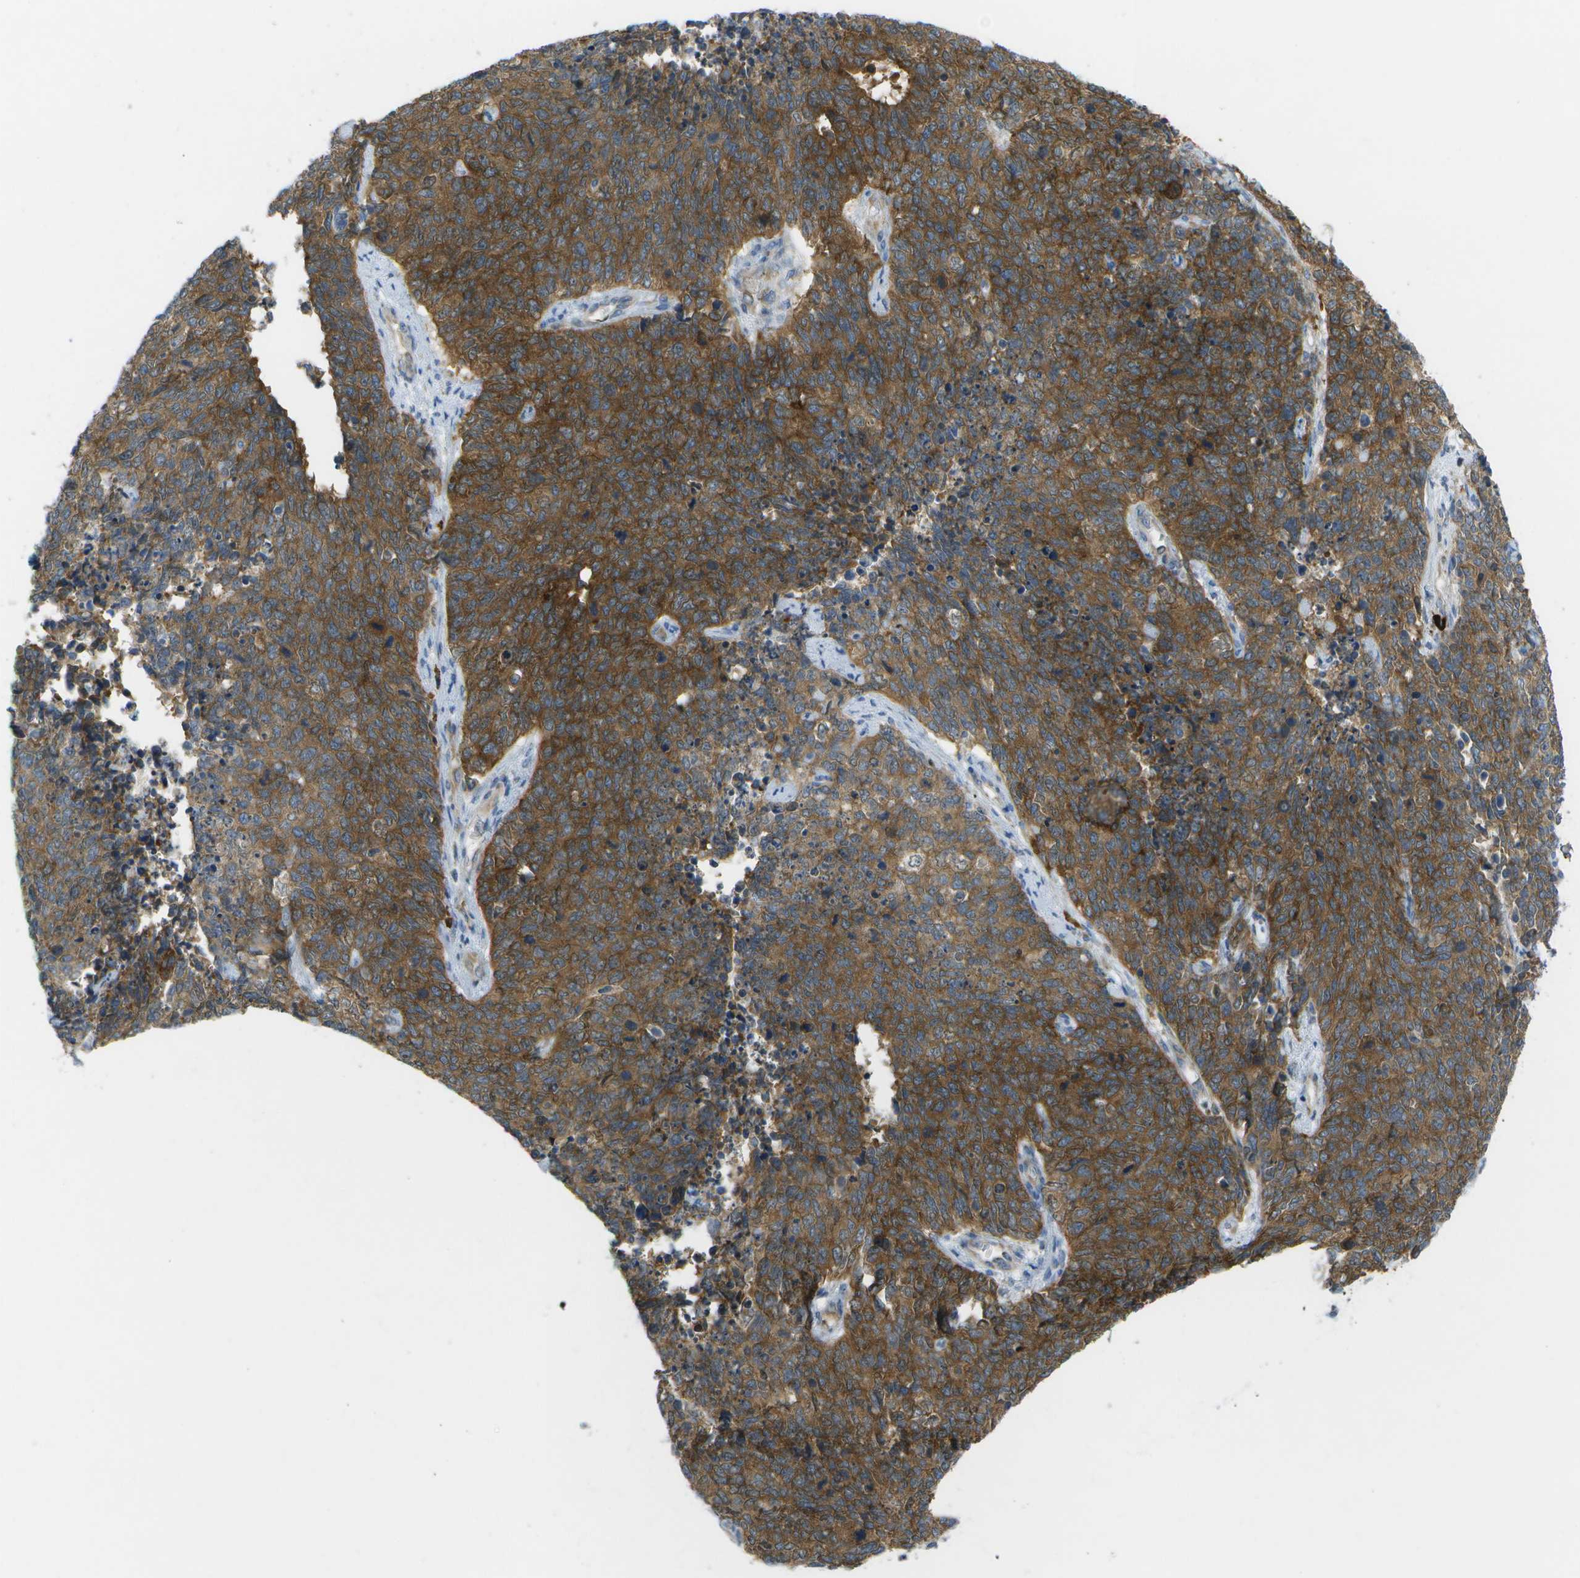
{"staining": {"intensity": "moderate", "quantity": ">75%", "location": "cytoplasmic/membranous"}, "tissue": "cervical cancer", "cell_type": "Tumor cells", "image_type": "cancer", "snomed": [{"axis": "morphology", "description": "Squamous cell carcinoma, NOS"}, {"axis": "topography", "description": "Cervix"}], "caption": "A micrograph of human cervical cancer stained for a protein reveals moderate cytoplasmic/membranous brown staining in tumor cells. The staining was performed using DAB to visualize the protein expression in brown, while the nuclei were stained in blue with hematoxylin (Magnification: 20x).", "gene": "WNK2", "patient": {"sex": "female", "age": 63}}